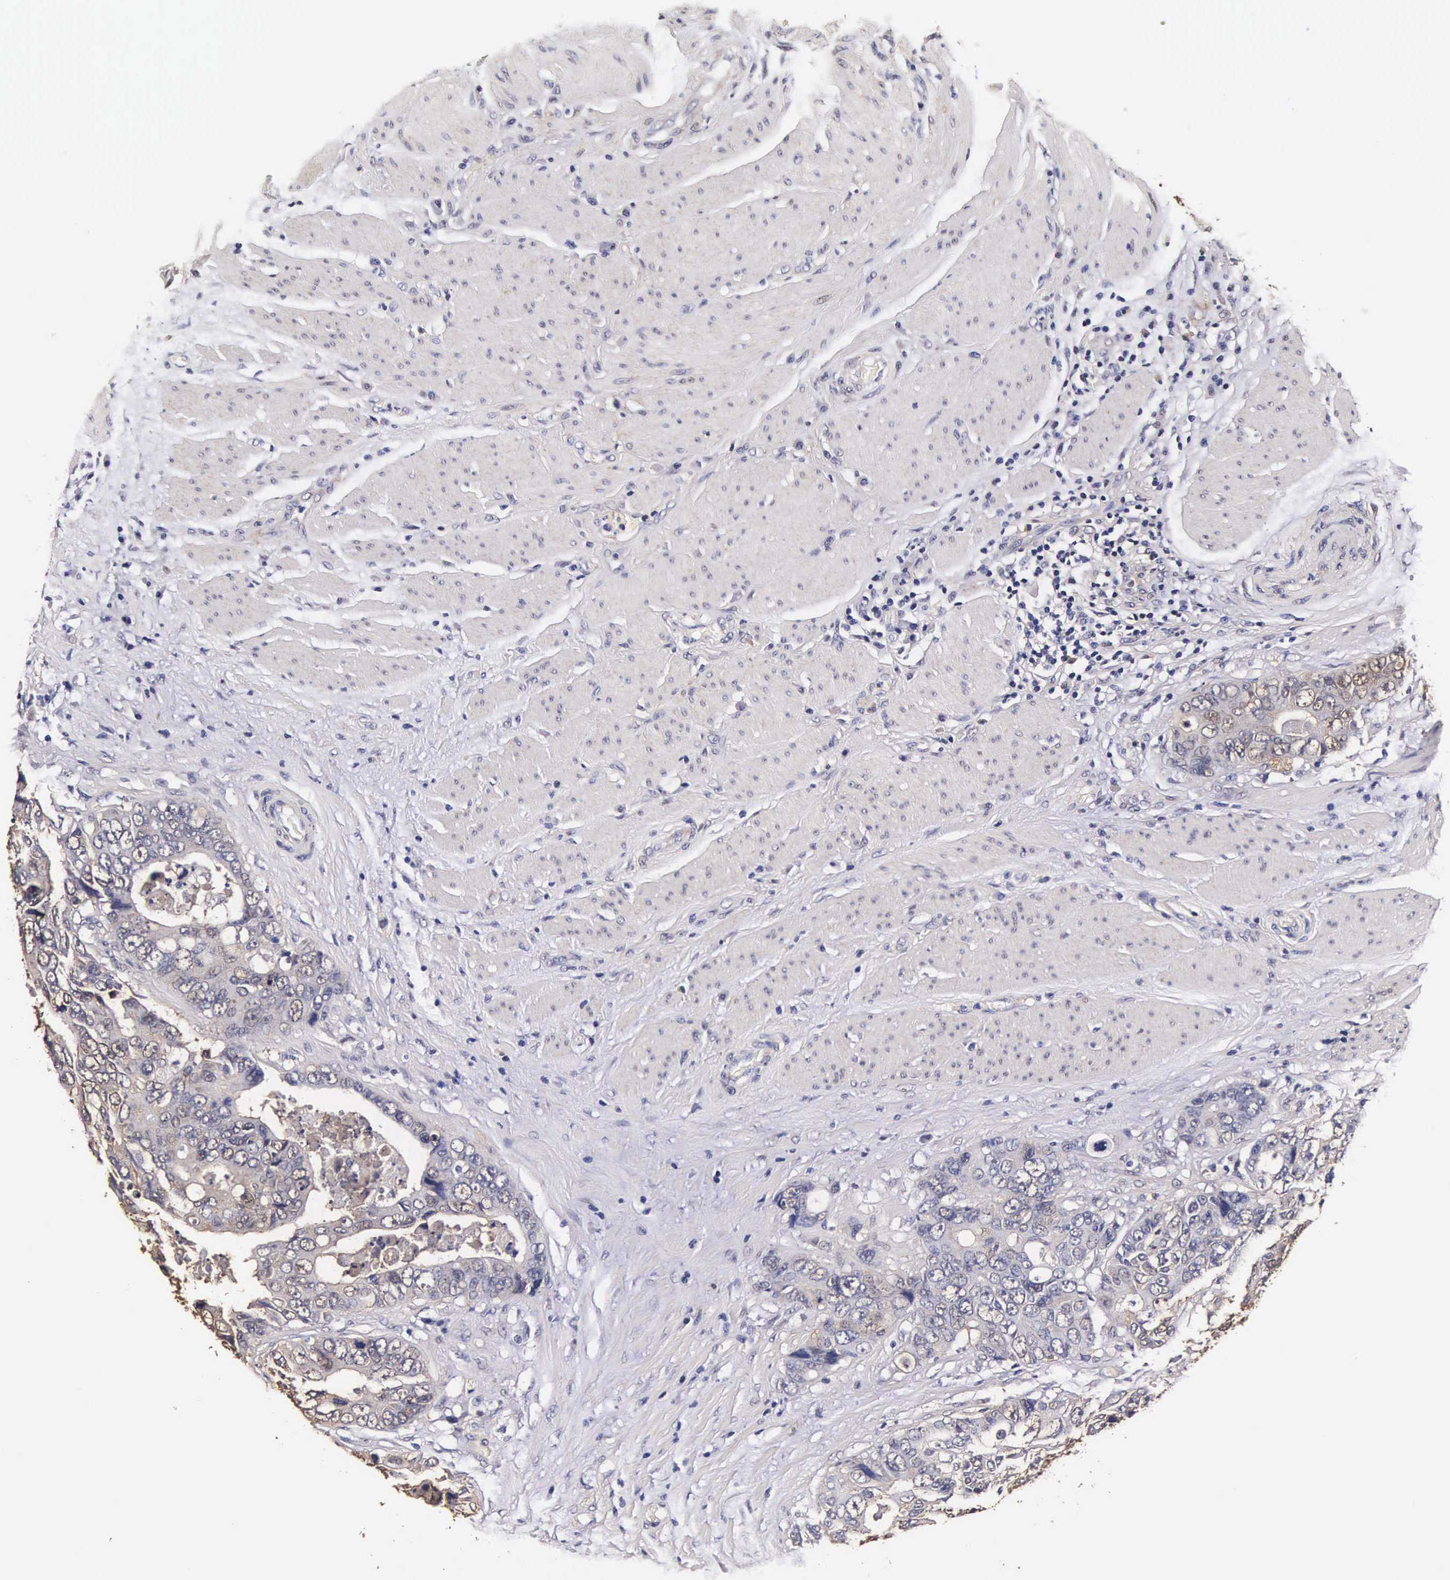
{"staining": {"intensity": "weak", "quantity": "<25%", "location": "cytoplasmic/membranous,nuclear"}, "tissue": "colorectal cancer", "cell_type": "Tumor cells", "image_type": "cancer", "snomed": [{"axis": "morphology", "description": "Adenocarcinoma, NOS"}, {"axis": "topography", "description": "Rectum"}], "caption": "Colorectal adenocarcinoma was stained to show a protein in brown. There is no significant expression in tumor cells.", "gene": "TECPR2", "patient": {"sex": "female", "age": 67}}